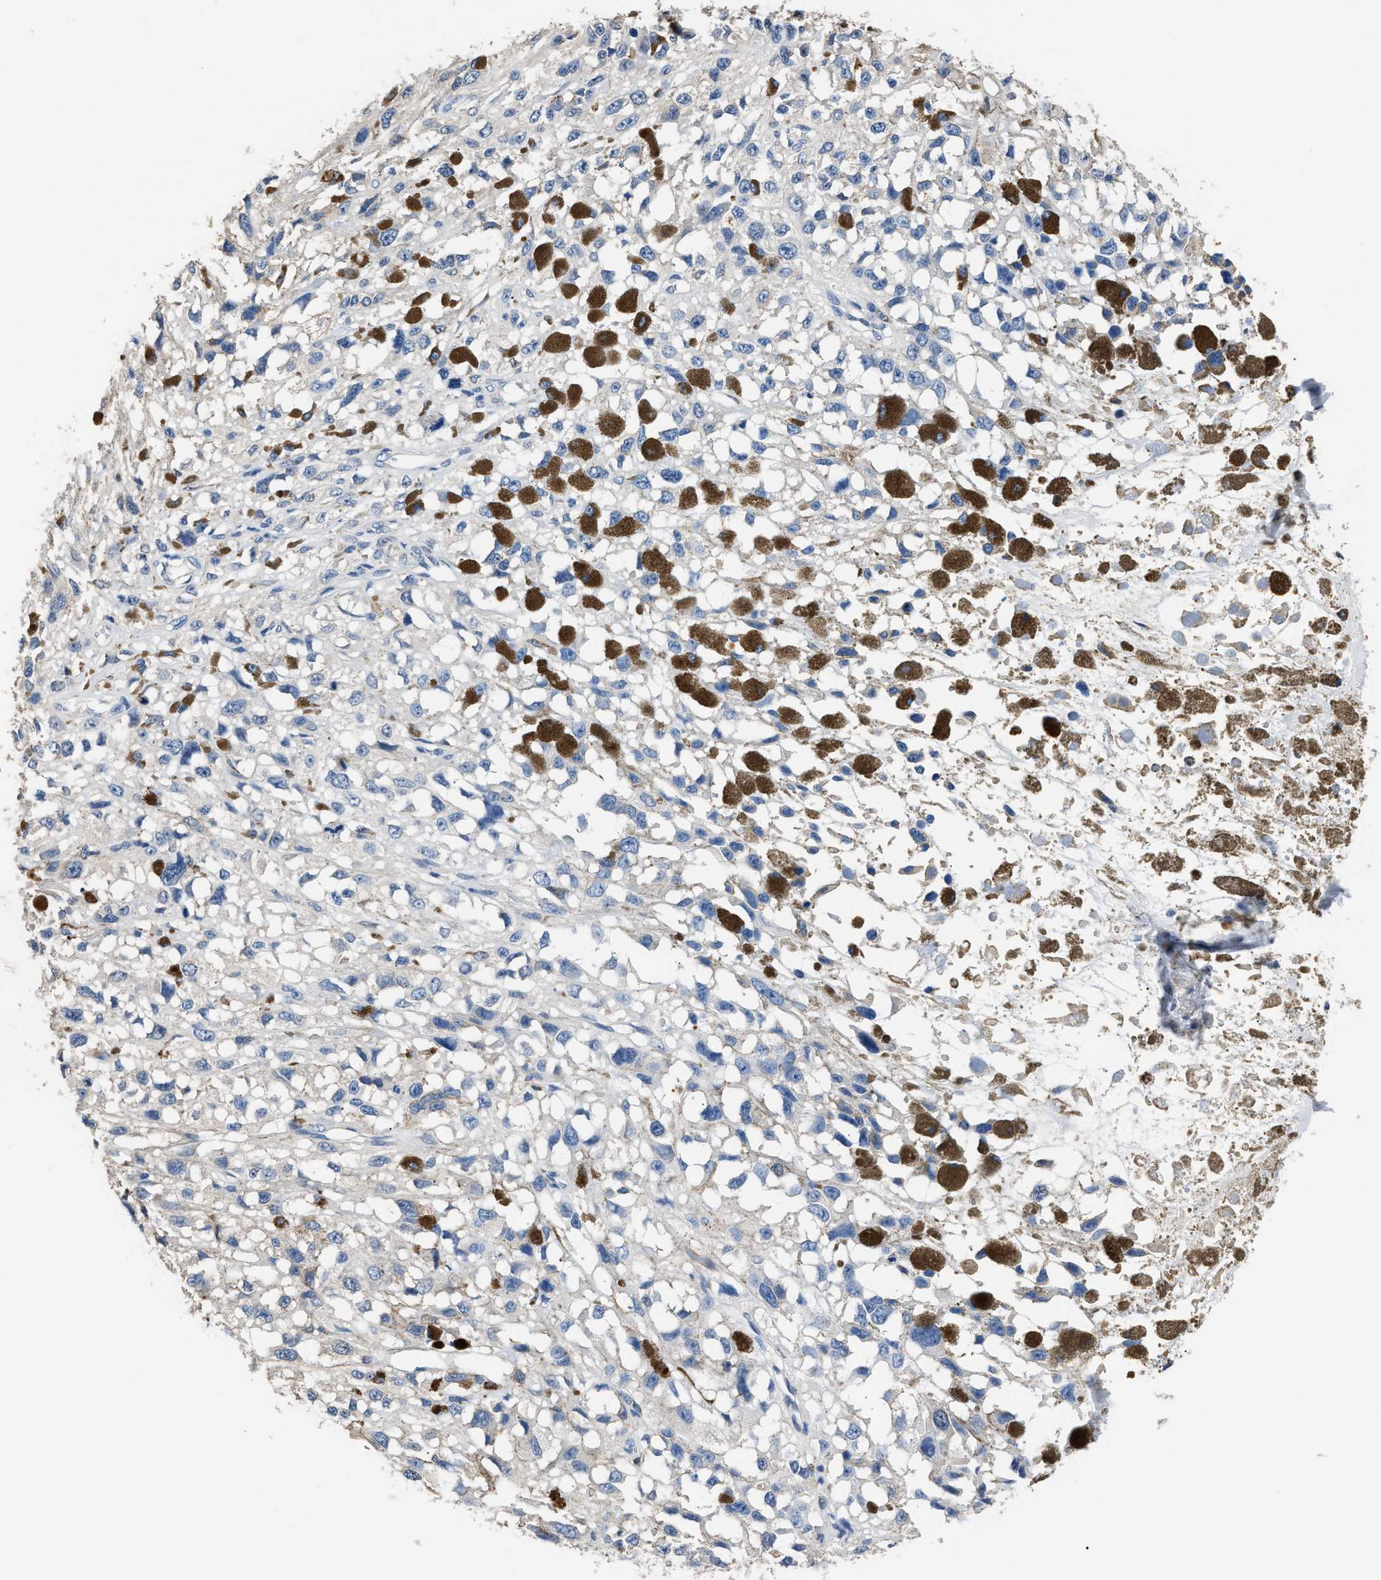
{"staining": {"intensity": "negative", "quantity": "none", "location": "none"}, "tissue": "melanoma", "cell_type": "Tumor cells", "image_type": "cancer", "snomed": [{"axis": "morphology", "description": "Malignant melanoma, Metastatic site"}, {"axis": "topography", "description": "Lymph node"}], "caption": "The photomicrograph shows no significant positivity in tumor cells of malignant melanoma (metastatic site).", "gene": "GSTP1", "patient": {"sex": "male", "age": 59}}